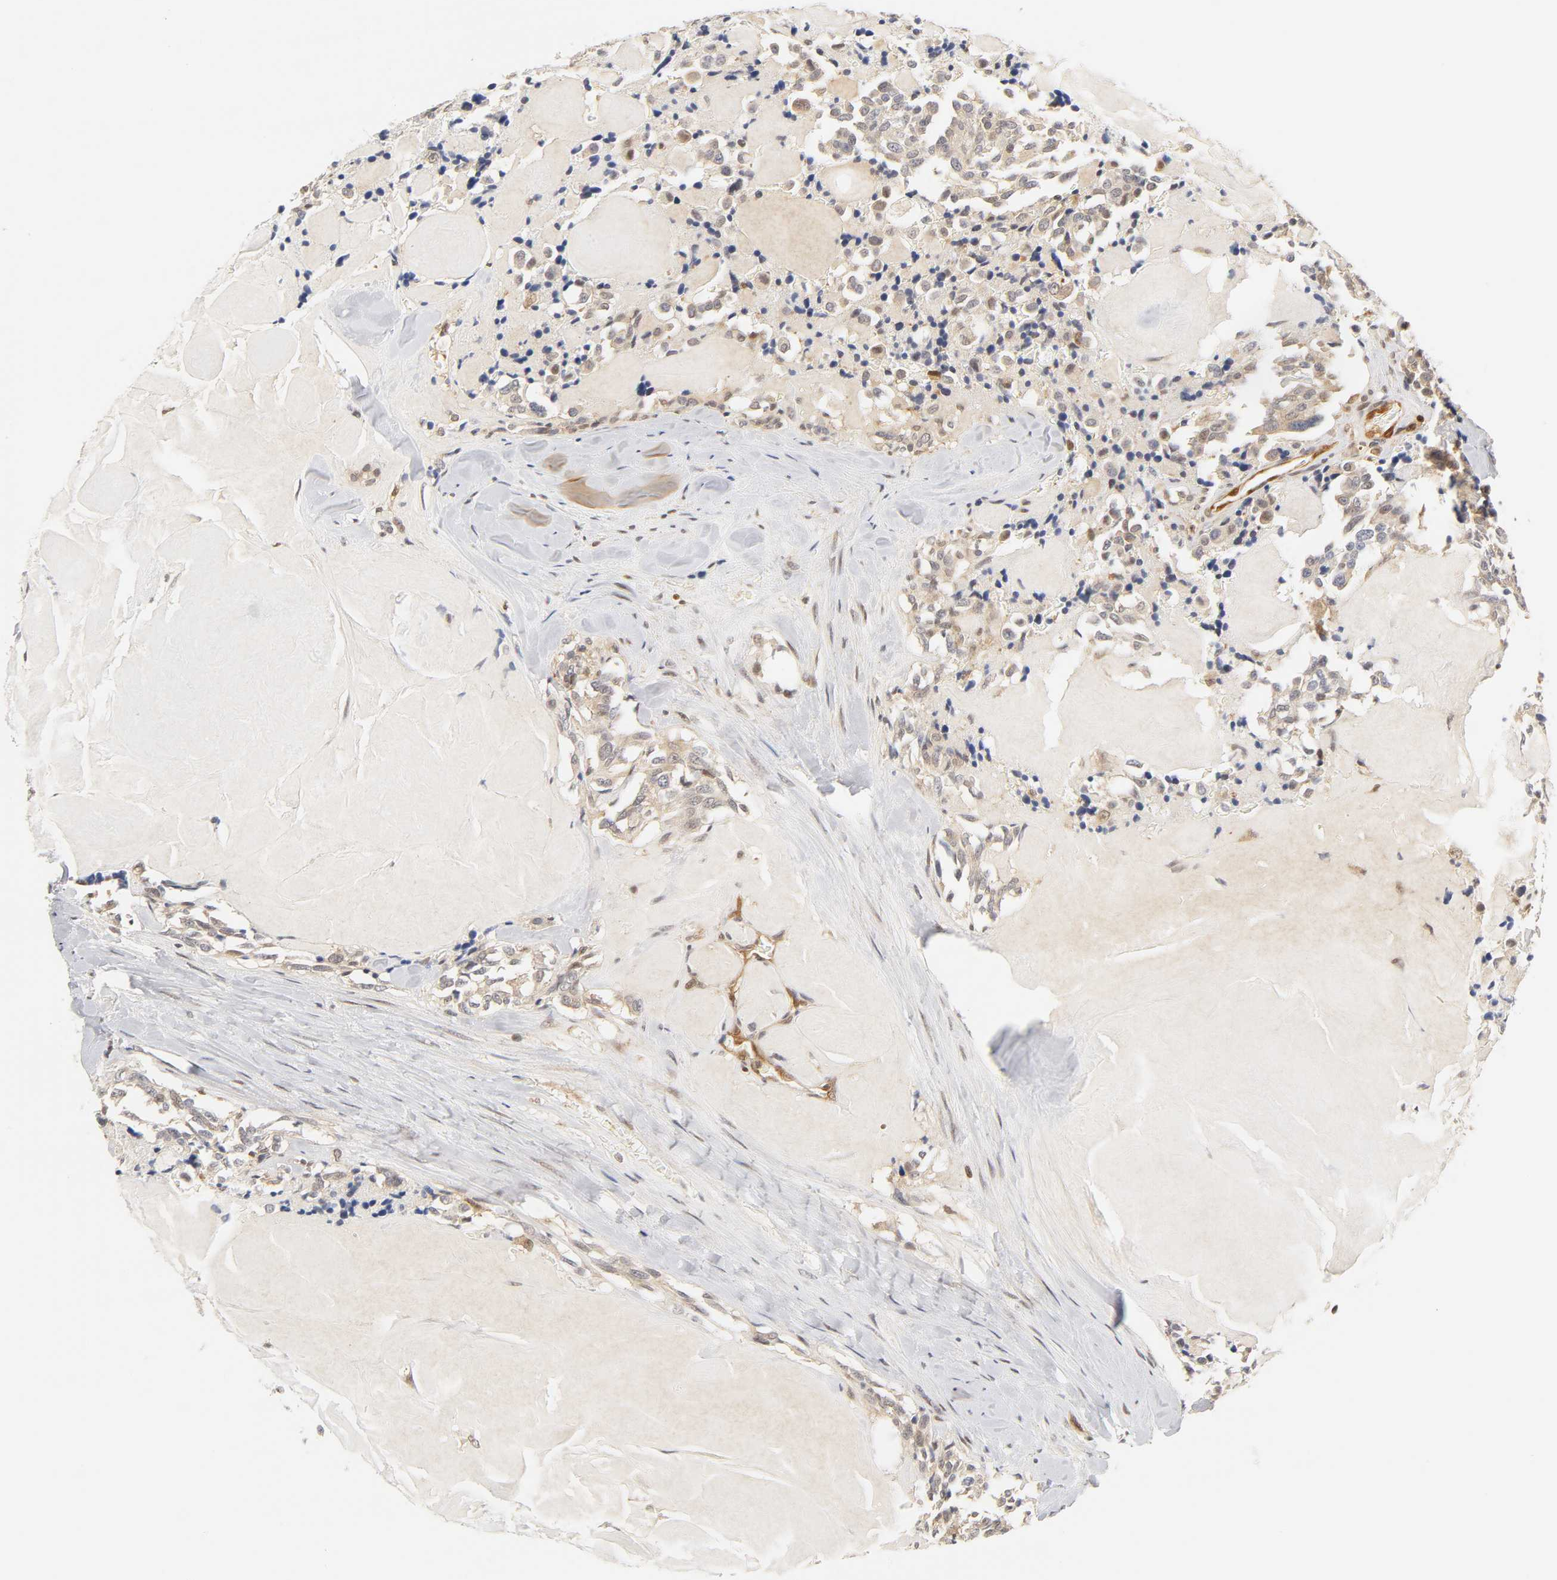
{"staining": {"intensity": "weak", "quantity": ">75%", "location": "cytoplasmic/membranous,nuclear"}, "tissue": "thyroid cancer", "cell_type": "Tumor cells", "image_type": "cancer", "snomed": [{"axis": "morphology", "description": "Carcinoma, NOS"}, {"axis": "morphology", "description": "Carcinoid, malignant, NOS"}, {"axis": "topography", "description": "Thyroid gland"}], "caption": "Thyroid cancer (carcinoma) stained with a protein marker displays weak staining in tumor cells.", "gene": "CDC37", "patient": {"sex": "male", "age": 33}}